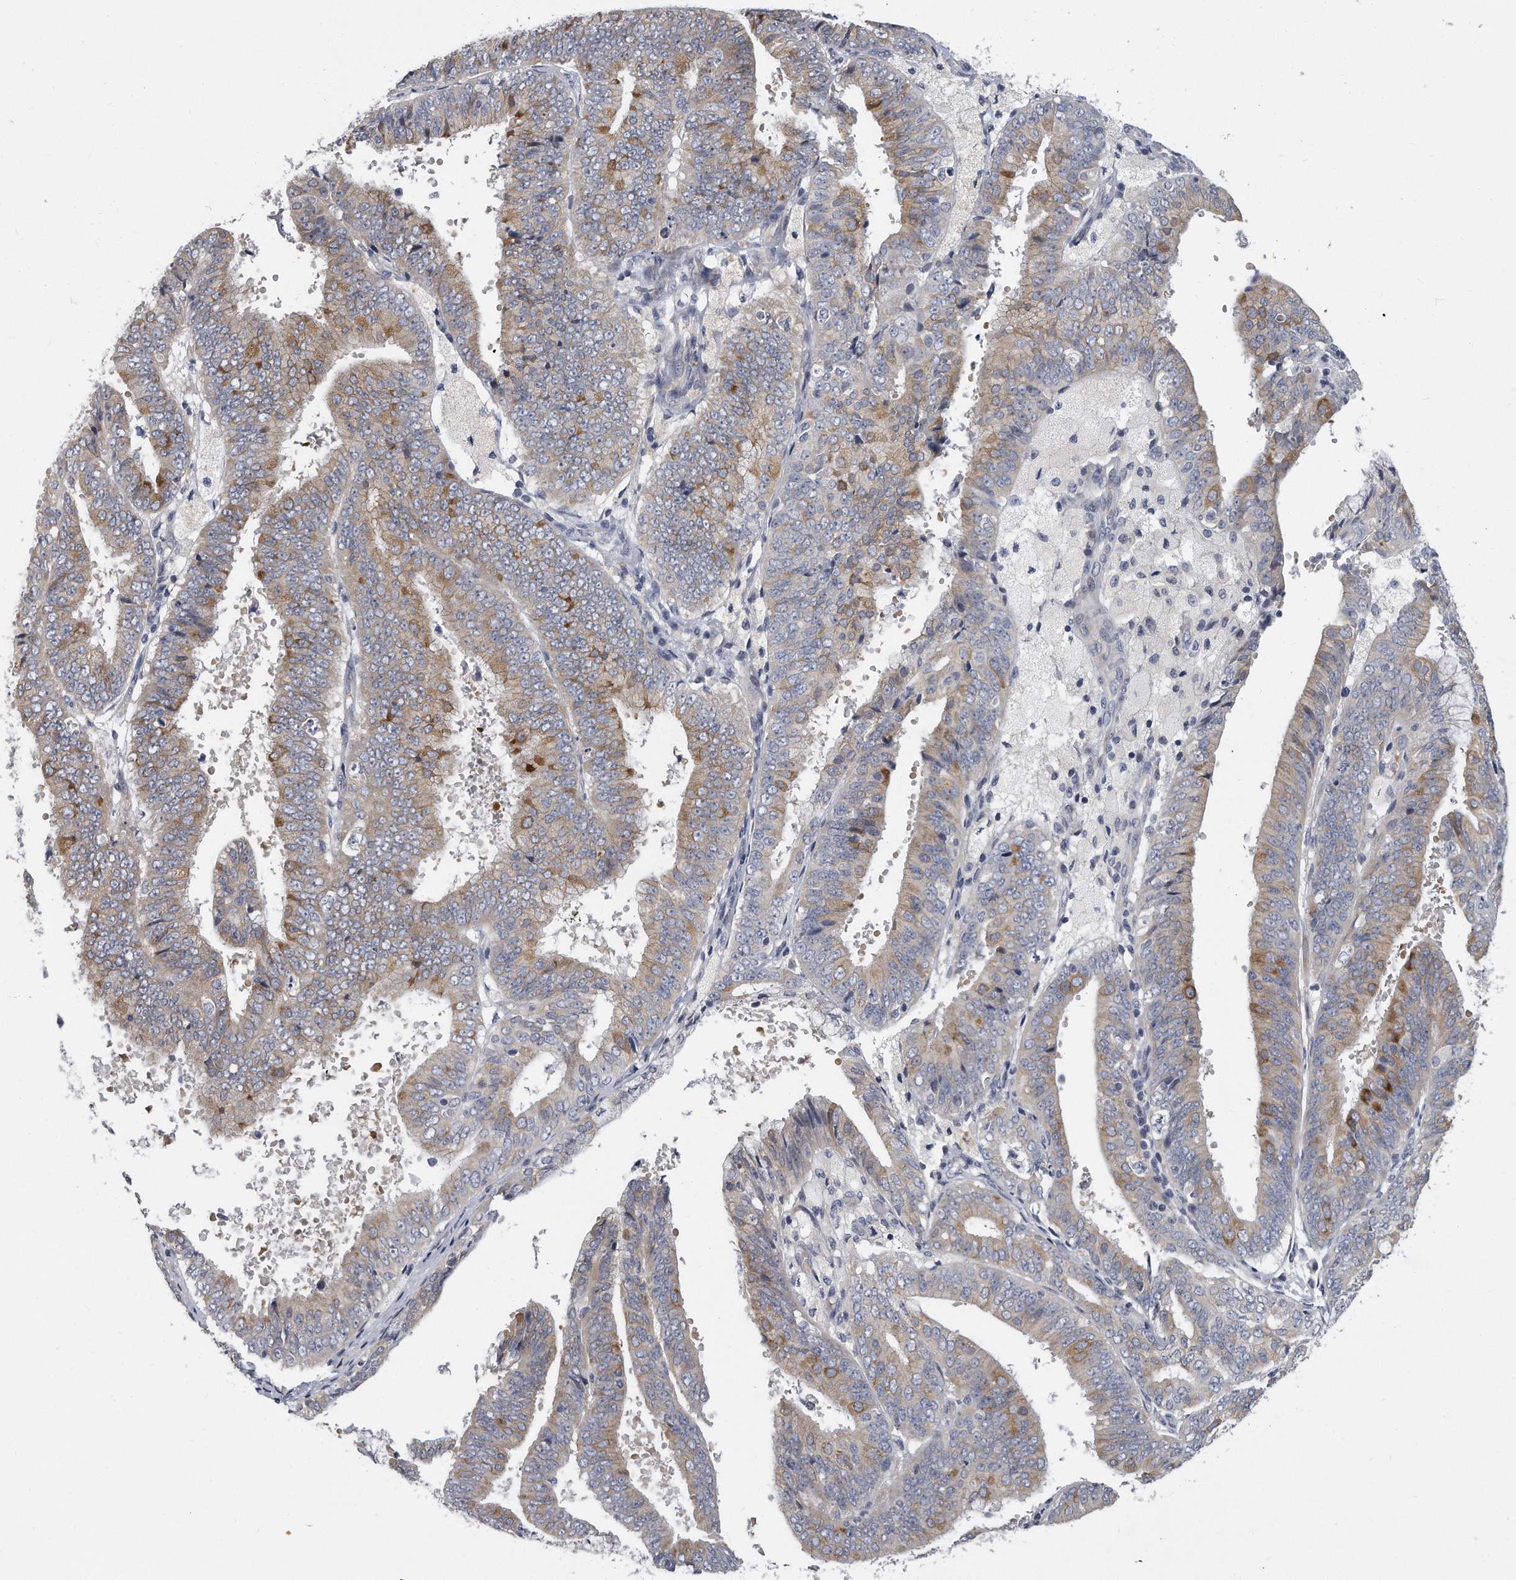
{"staining": {"intensity": "moderate", "quantity": "<25%", "location": "cytoplasmic/membranous"}, "tissue": "endometrial cancer", "cell_type": "Tumor cells", "image_type": "cancer", "snomed": [{"axis": "morphology", "description": "Adenocarcinoma, NOS"}, {"axis": "topography", "description": "Endometrium"}], "caption": "Endometrial adenocarcinoma stained for a protein (brown) exhibits moderate cytoplasmic/membranous positive expression in about <25% of tumor cells.", "gene": "PLEKHA6", "patient": {"sex": "female", "age": 63}}